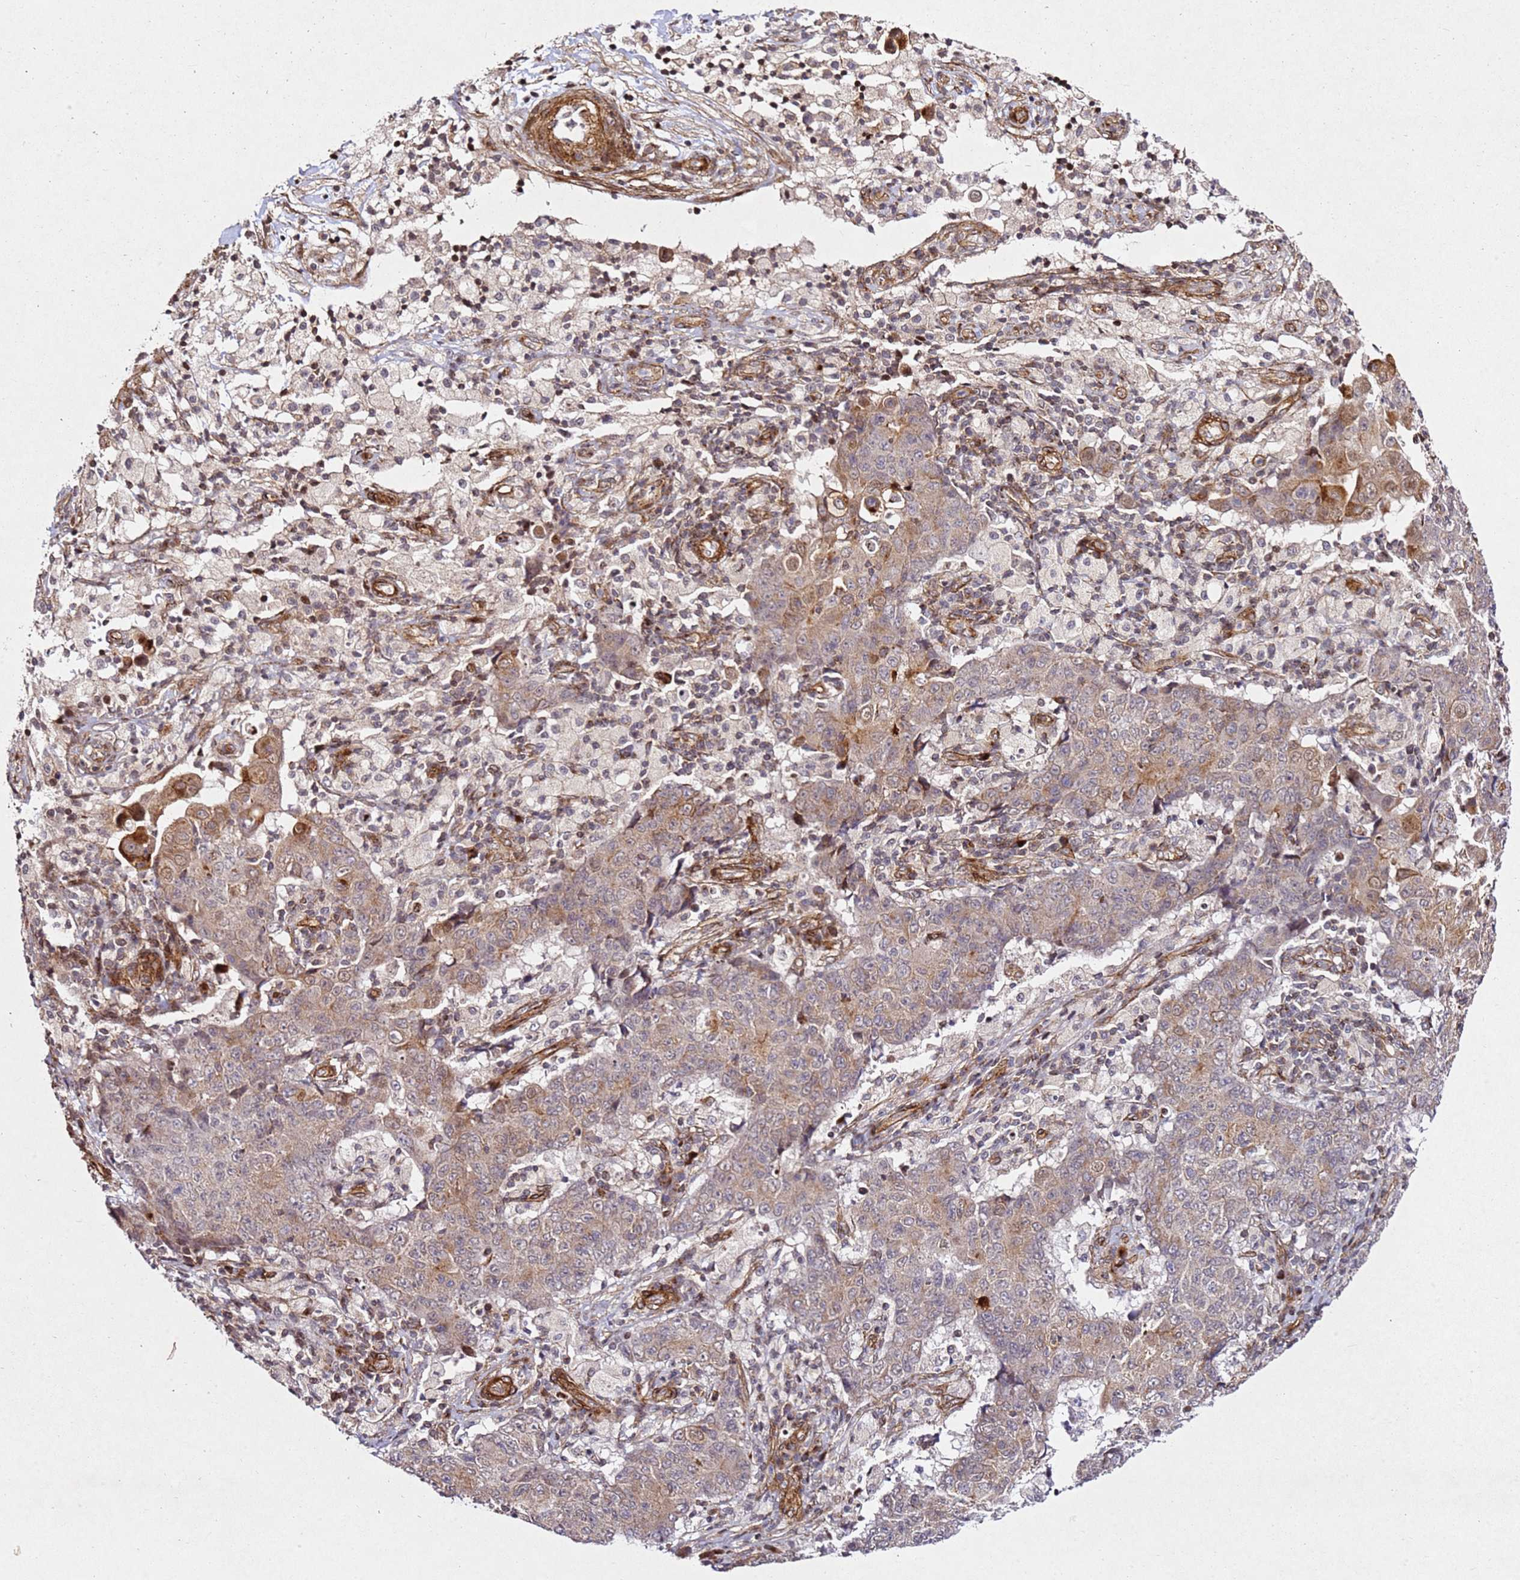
{"staining": {"intensity": "weak", "quantity": "25%-75%", "location": "cytoplasmic/membranous"}, "tissue": "ovarian cancer", "cell_type": "Tumor cells", "image_type": "cancer", "snomed": [{"axis": "morphology", "description": "Carcinoma, endometroid"}, {"axis": "topography", "description": "Ovary"}], "caption": "The micrograph demonstrates a brown stain indicating the presence of a protein in the cytoplasmic/membranous of tumor cells in ovarian endometroid carcinoma.", "gene": "ZNF296", "patient": {"sex": "female", "age": 42}}